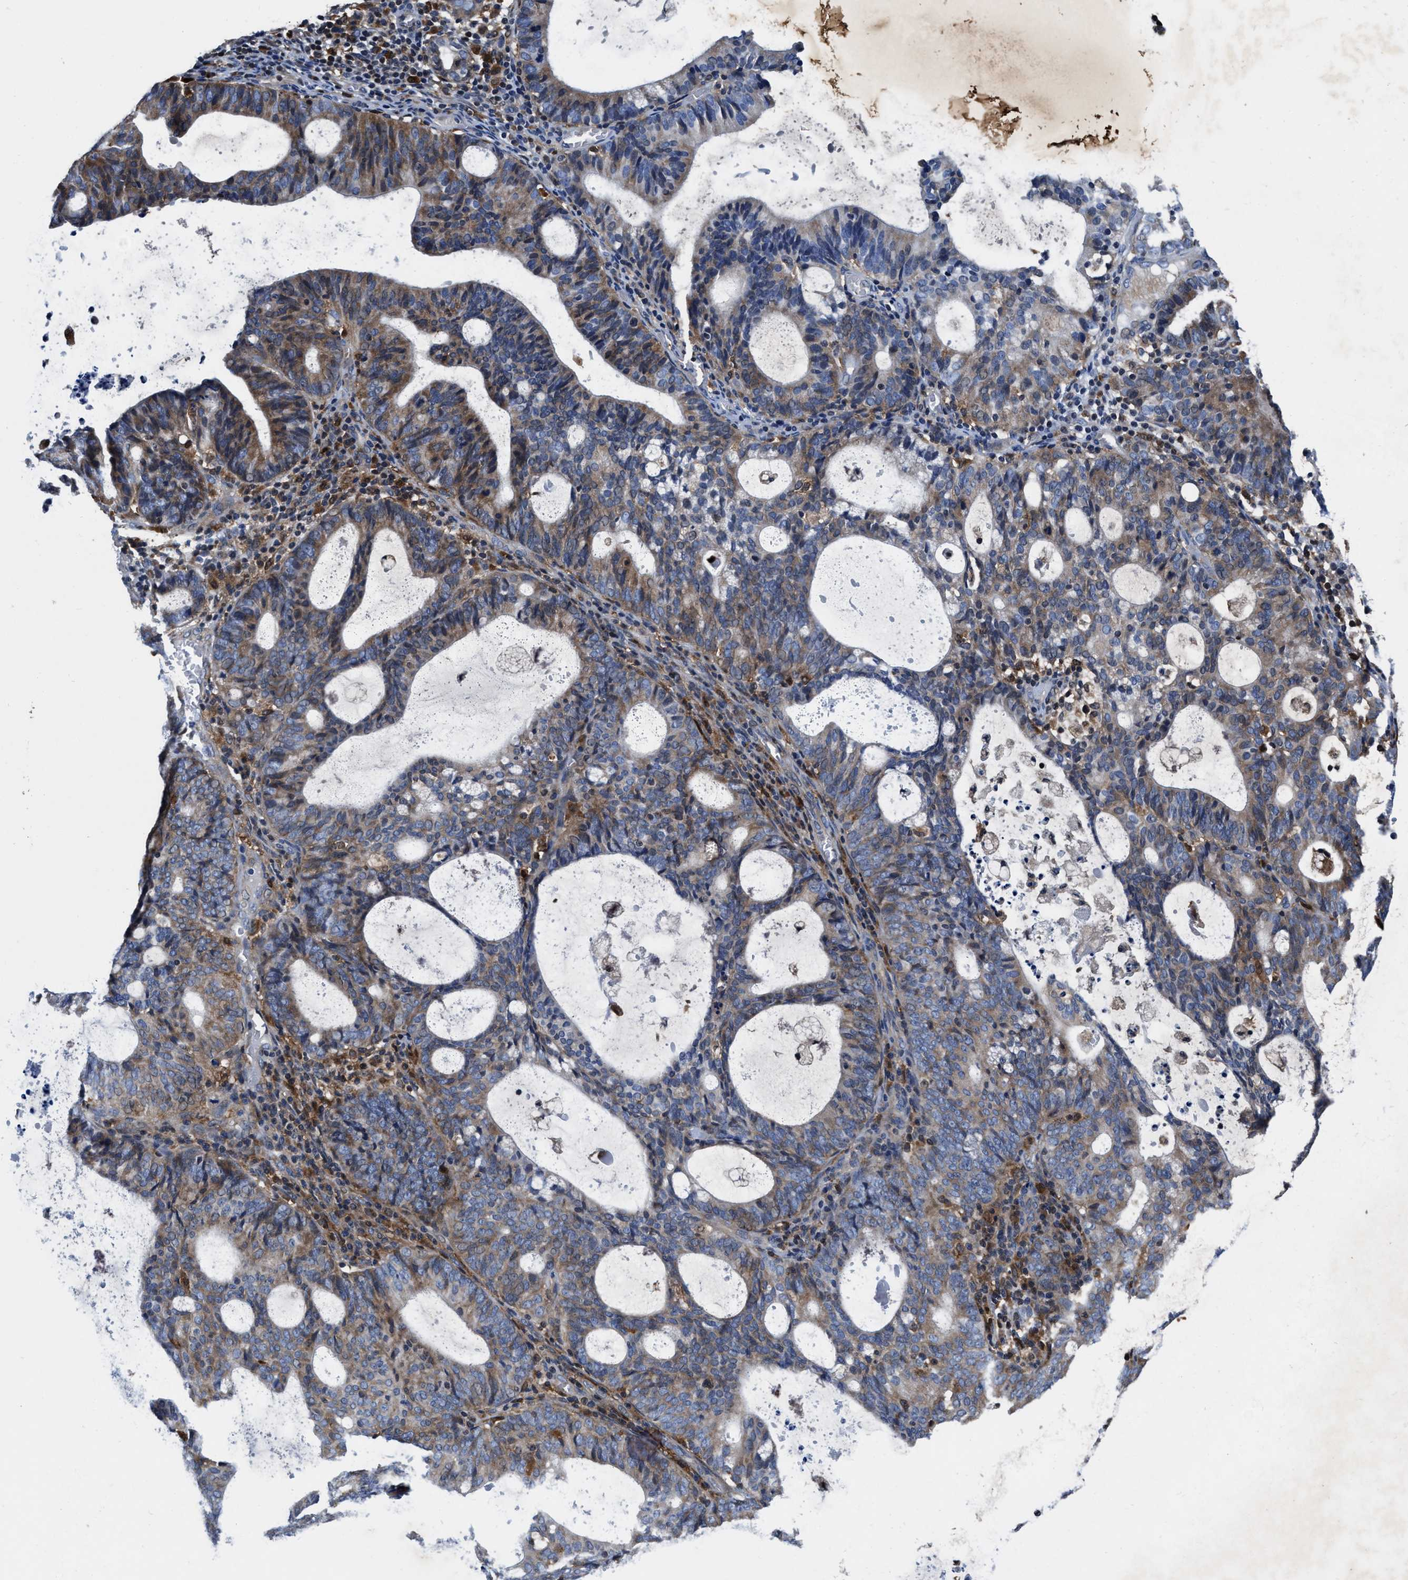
{"staining": {"intensity": "moderate", "quantity": "25%-75%", "location": "cytoplasmic/membranous"}, "tissue": "endometrial cancer", "cell_type": "Tumor cells", "image_type": "cancer", "snomed": [{"axis": "morphology", "description": "Adenocarcinoma, NOS"}, {"axis": "topography", "description": "Uterus"}], "caption": "This histopathology image demonstrates IHC staining of endometrial cancer, with medium moderate cytoplasmic/membranous positivity in approximately 25%-75% of tumor cells.", "gene": "RGS10", "patient": {"sex": "female", "age": 83}}